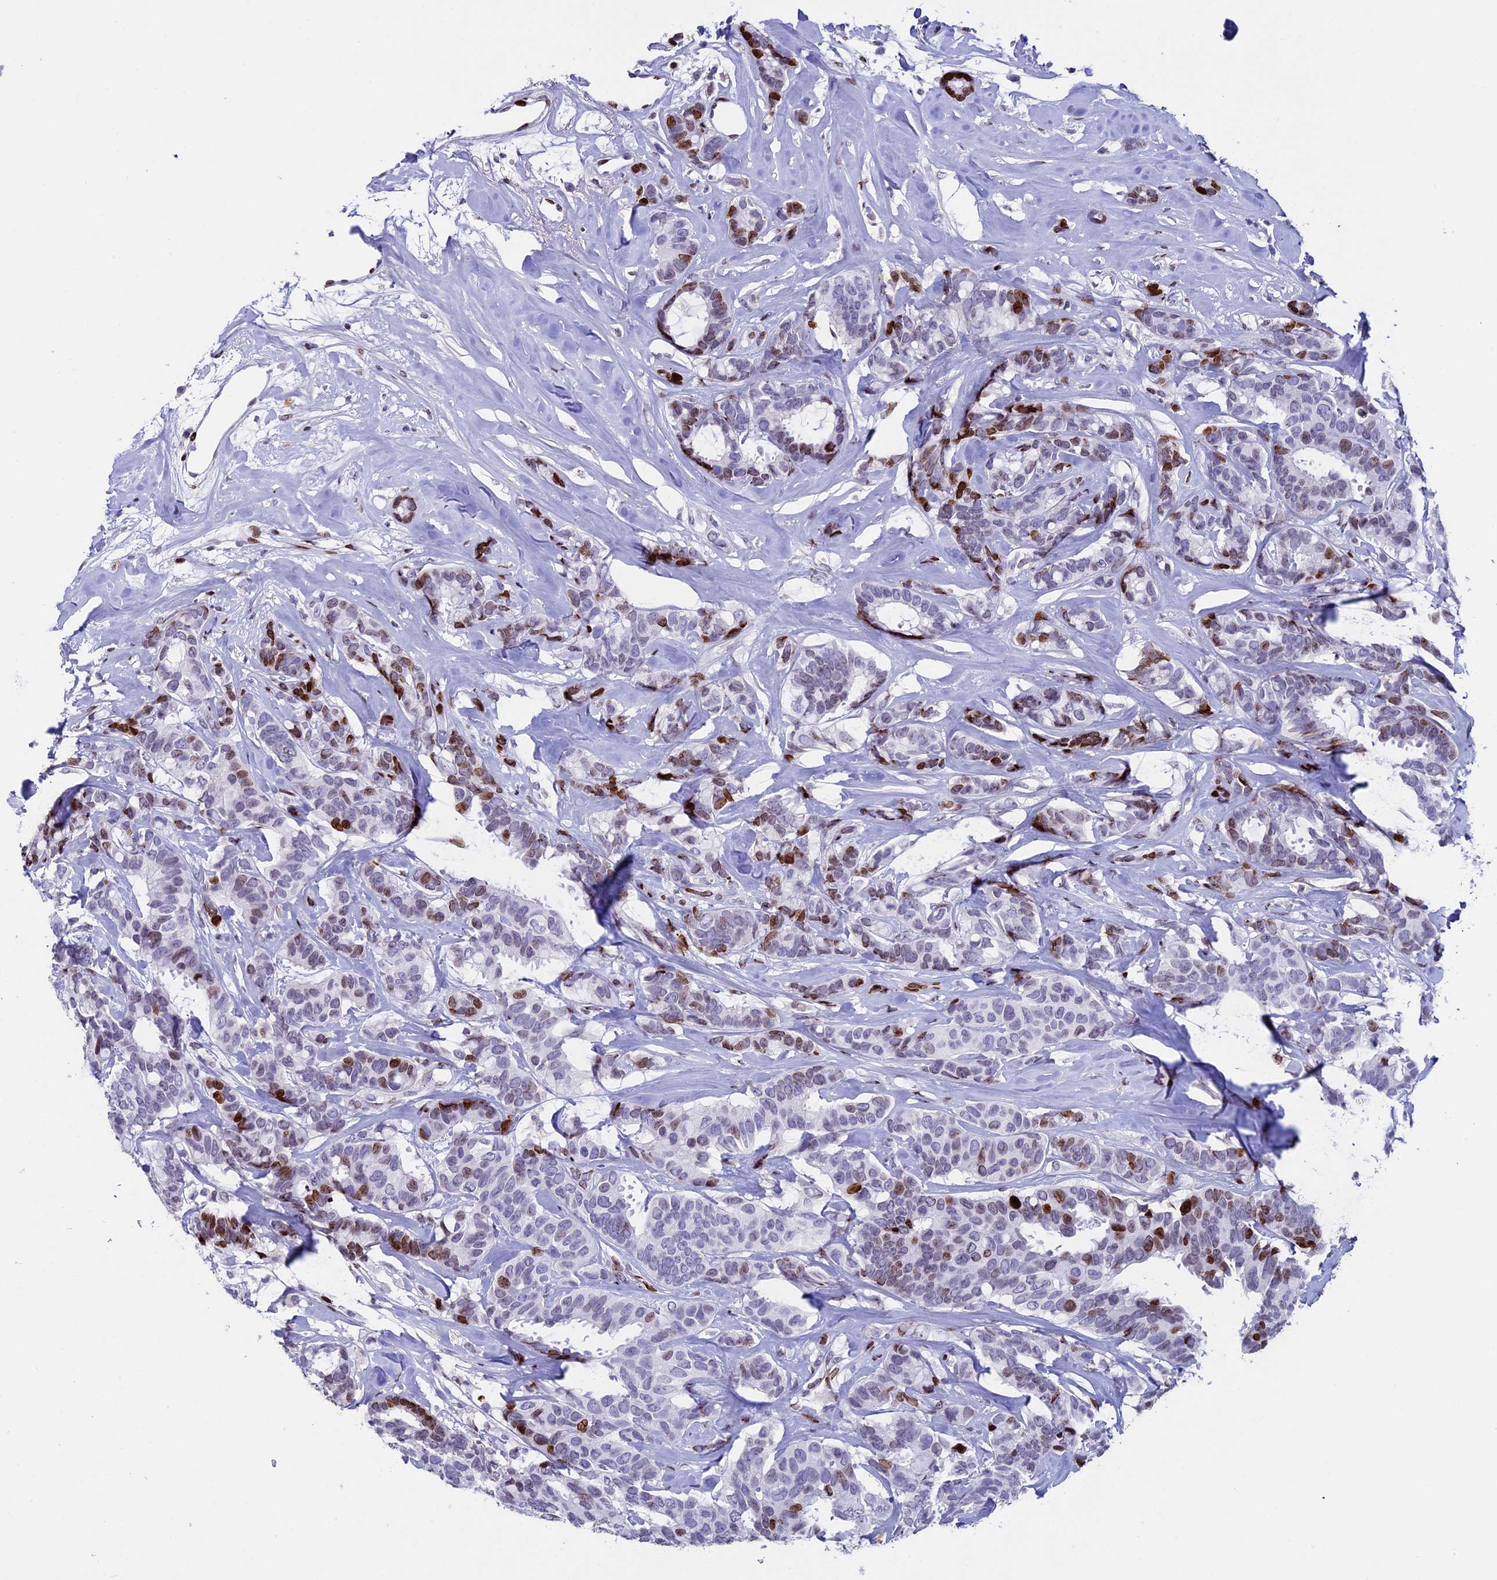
{"staining": {"intensity": "strong", "quantity": "<25%", "location": "cytoplasmic/membranous"}, "tissue": "breast cancer", "cell_type": "Tumor cells", "image_type": "cancer", "snomed": [{"axis": "morphology", "description": "Duct carcinoma"}, {"axis": "topography", "description": "Breast"}], "caption": "A high-resolution micrograph shows IHC staining of breast cancer, which exhibits strong cytoplasmic/membranous expression in about <25% of tumor cells. The protein of interest is stained brown, and the nuclei are stained in blue (DAB (3,3'-diaminobenzidine) IHC with brightfield microscopy, high magnification).", "gene": "BTBD3", "patient": {"sex": "female", "age": 87}}